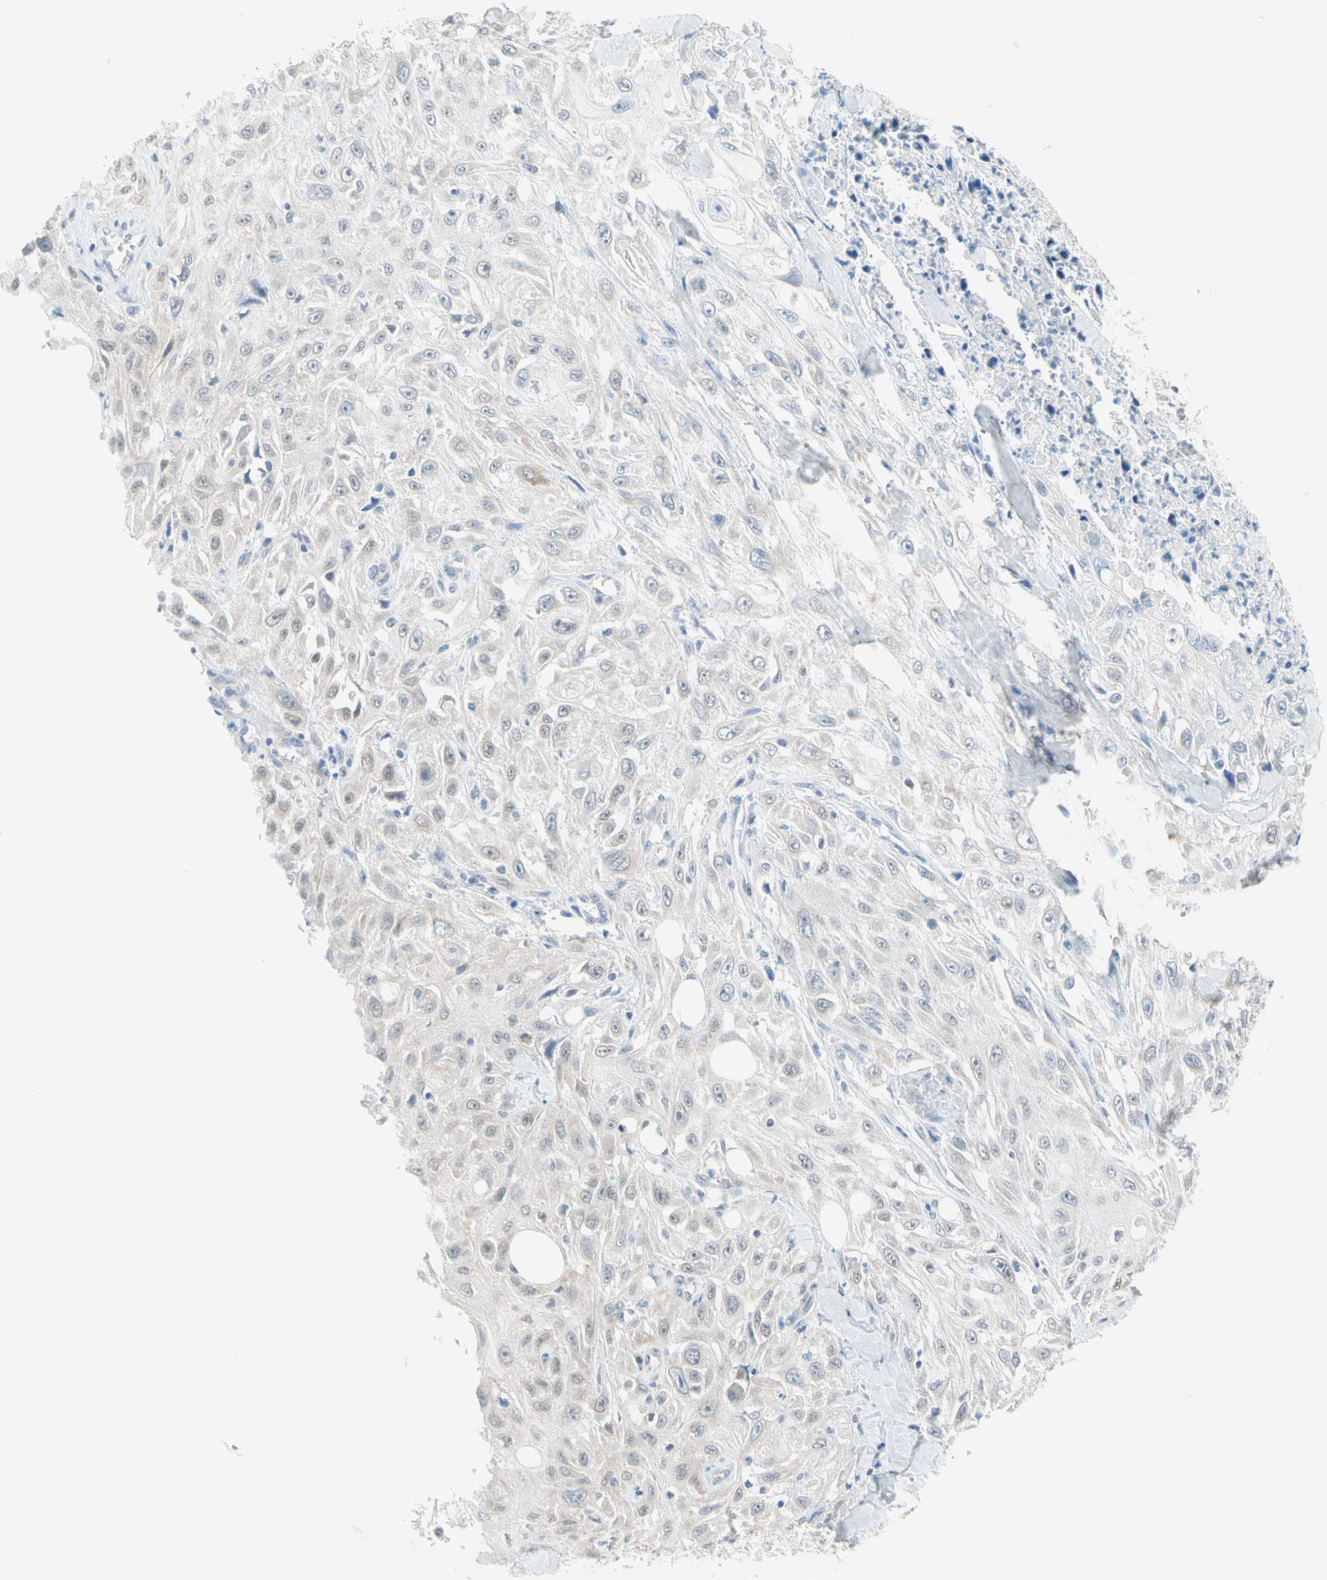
{"staining": {"intensity": "negative", "quantity": "none", "location": "none"}, "tissue": "skin cancer", "cell_type": "Tumor cells", "image_type": "cancer", "snomed": [{"axis": "morphology", "description": "Squamous cell carcinoma, NOS"}, {"axis": "morphology", "description": "Squamous cell carcinoma, metastatic, NOS"}, {"axis": "topography", "description": "Skin"}, {"axis": "topography", "description": "Lymph node"}], "caption": "Metastatic squamous cell carcinoma (skin) was stained to show a protein in brown. There is no significant expression in tumor cells.", "gene": "MFF", "patient": {"sex": "male", "age": 75}}